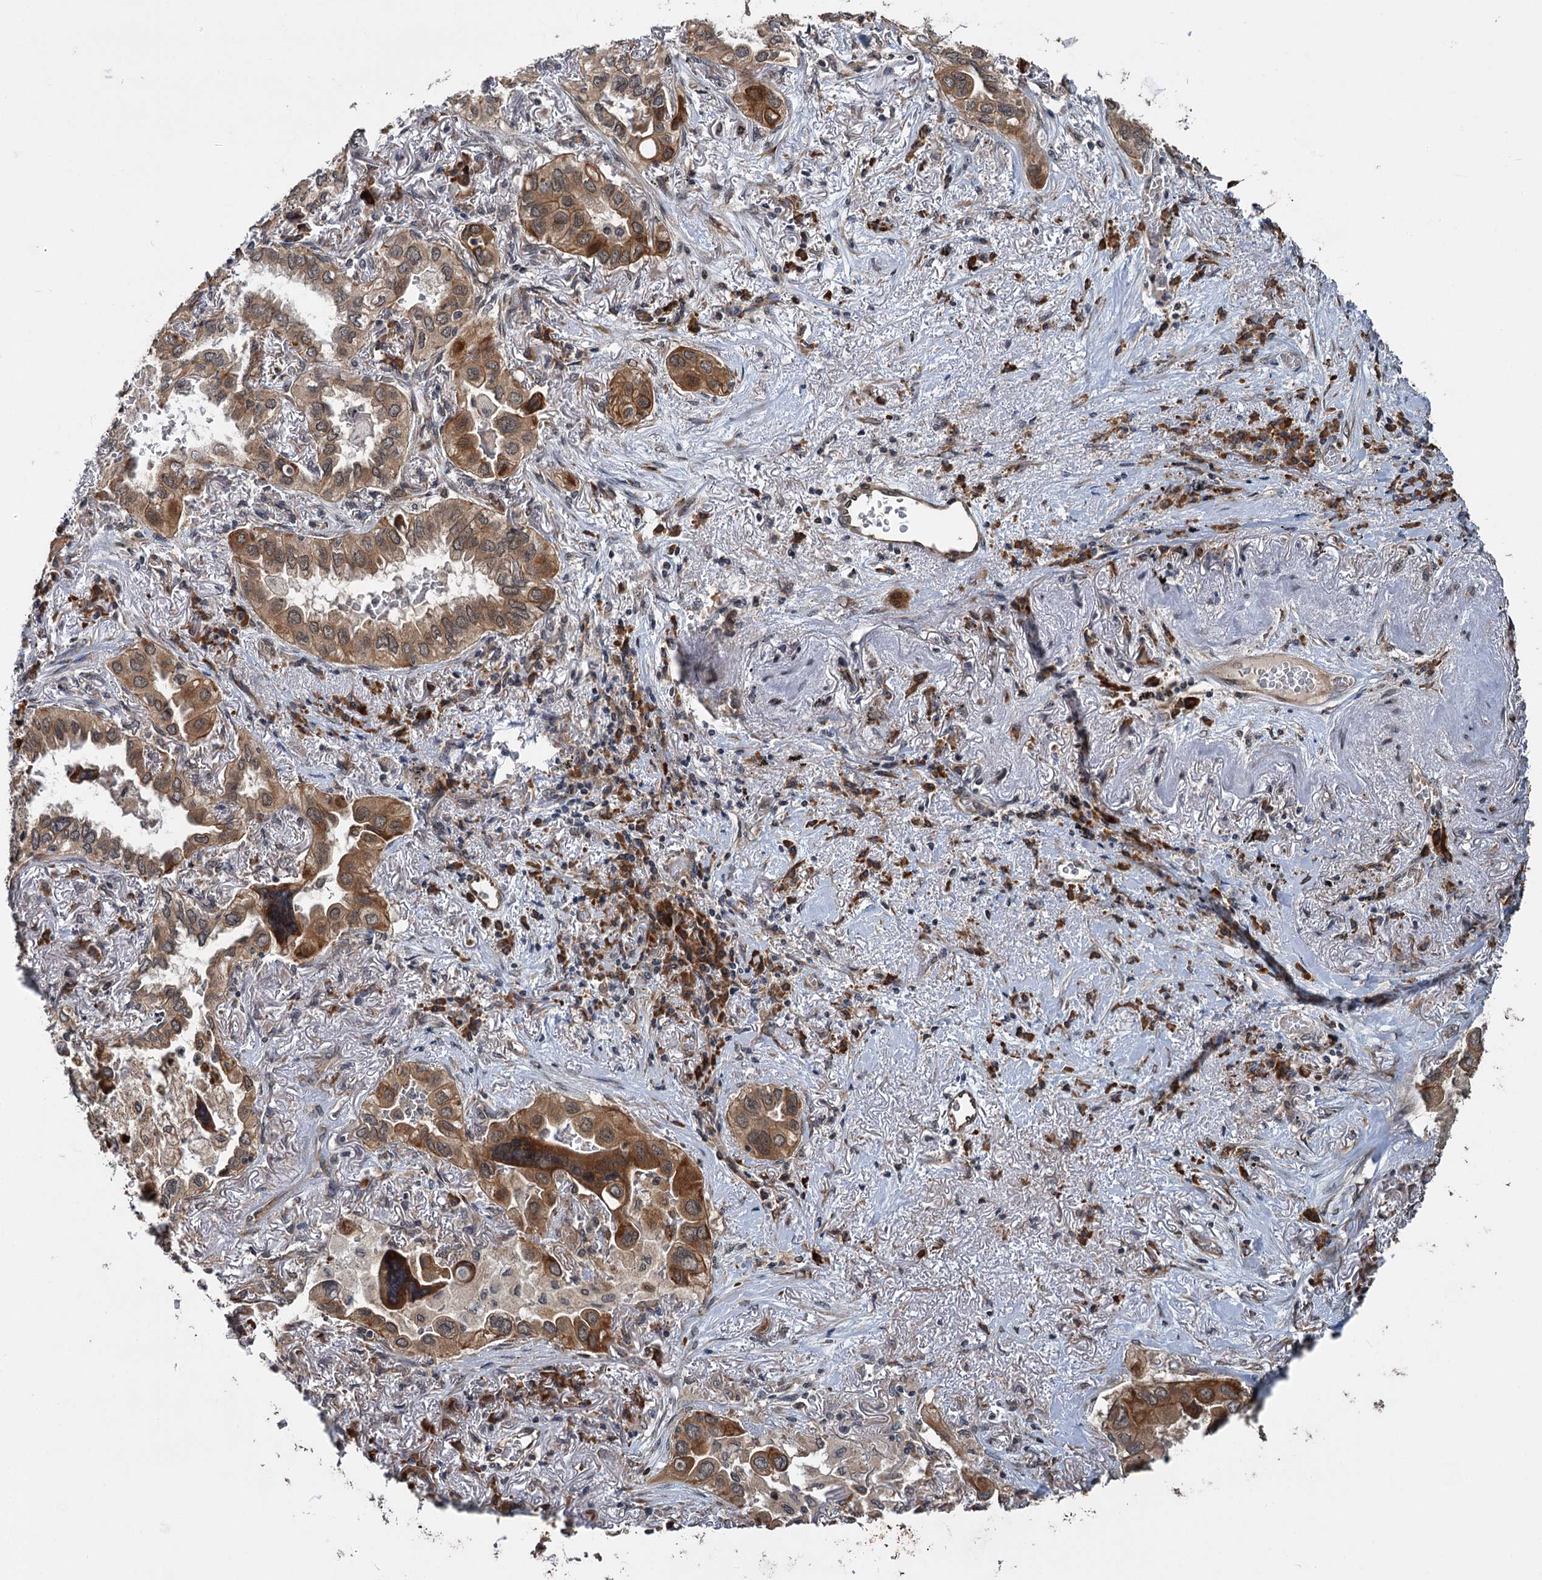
{"staining": {"intensity": "moderate", "quantity": ">75%", "location": "cytoplasmic/membranous"}, "tissue": "lung cancer", "cell_type": "Tumor cells", "image_type": "cancer", "snomed": [{"axis": "morphology", "description": "Adenocarcinoma, NOS"}, {"axis": "topography", "description": "Lung"}], "caption": "Adenocarcinoma (lung) stained with DAB immunohistochemistry (IHC) displays medium levels of moderate cytoplasmic/membranous staining in approximately >75% of tumor cells. (IHC, brightfield microscopy, high magnification).", "gene": "KANSL2", "patient": {"sex": "female", "age": 76}}